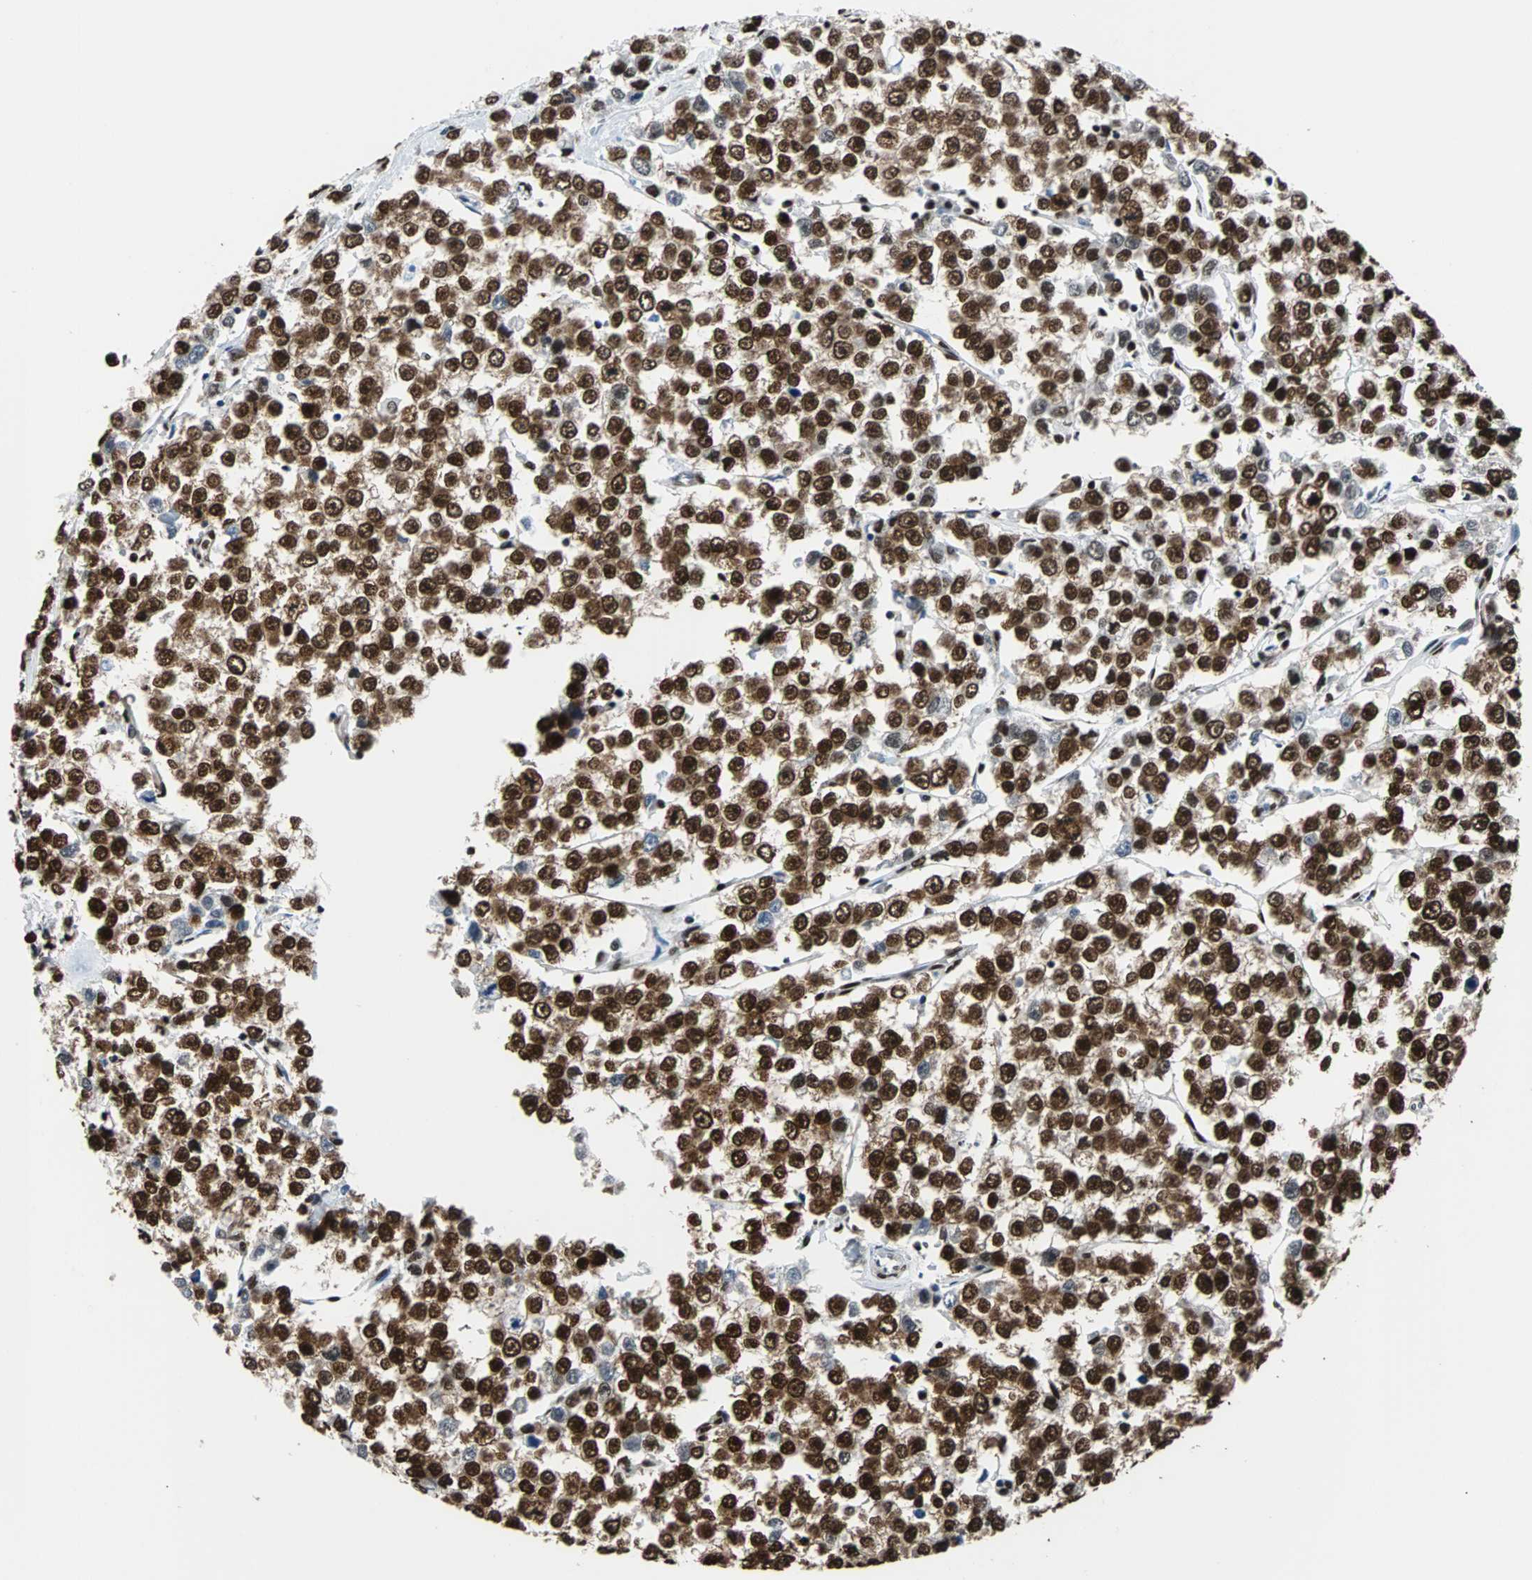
{"staining": {"intensity": "strong", "quantity": ">75%", "location": "cytoplasmic/membranous,nuclear"}, "tissue": "testis cancer", "cell_type": "Tumor cells", "image_type": "cancer", "snomed": [{"axis": "morphology", "description": "Seminoma, NOS"}, {"axis": "morphology", "description": "Carcinoma, Embryonal, NOS"}, {"axis": "topography", "description": "Testis"}], "caption": "A brown stain shows strong cytoplasmic/membranous and nuclear staining of a protein in human testis seminoma tumor cells.", "gene": "FUBP1", "patient": {"sex": "male", "age": 52}}